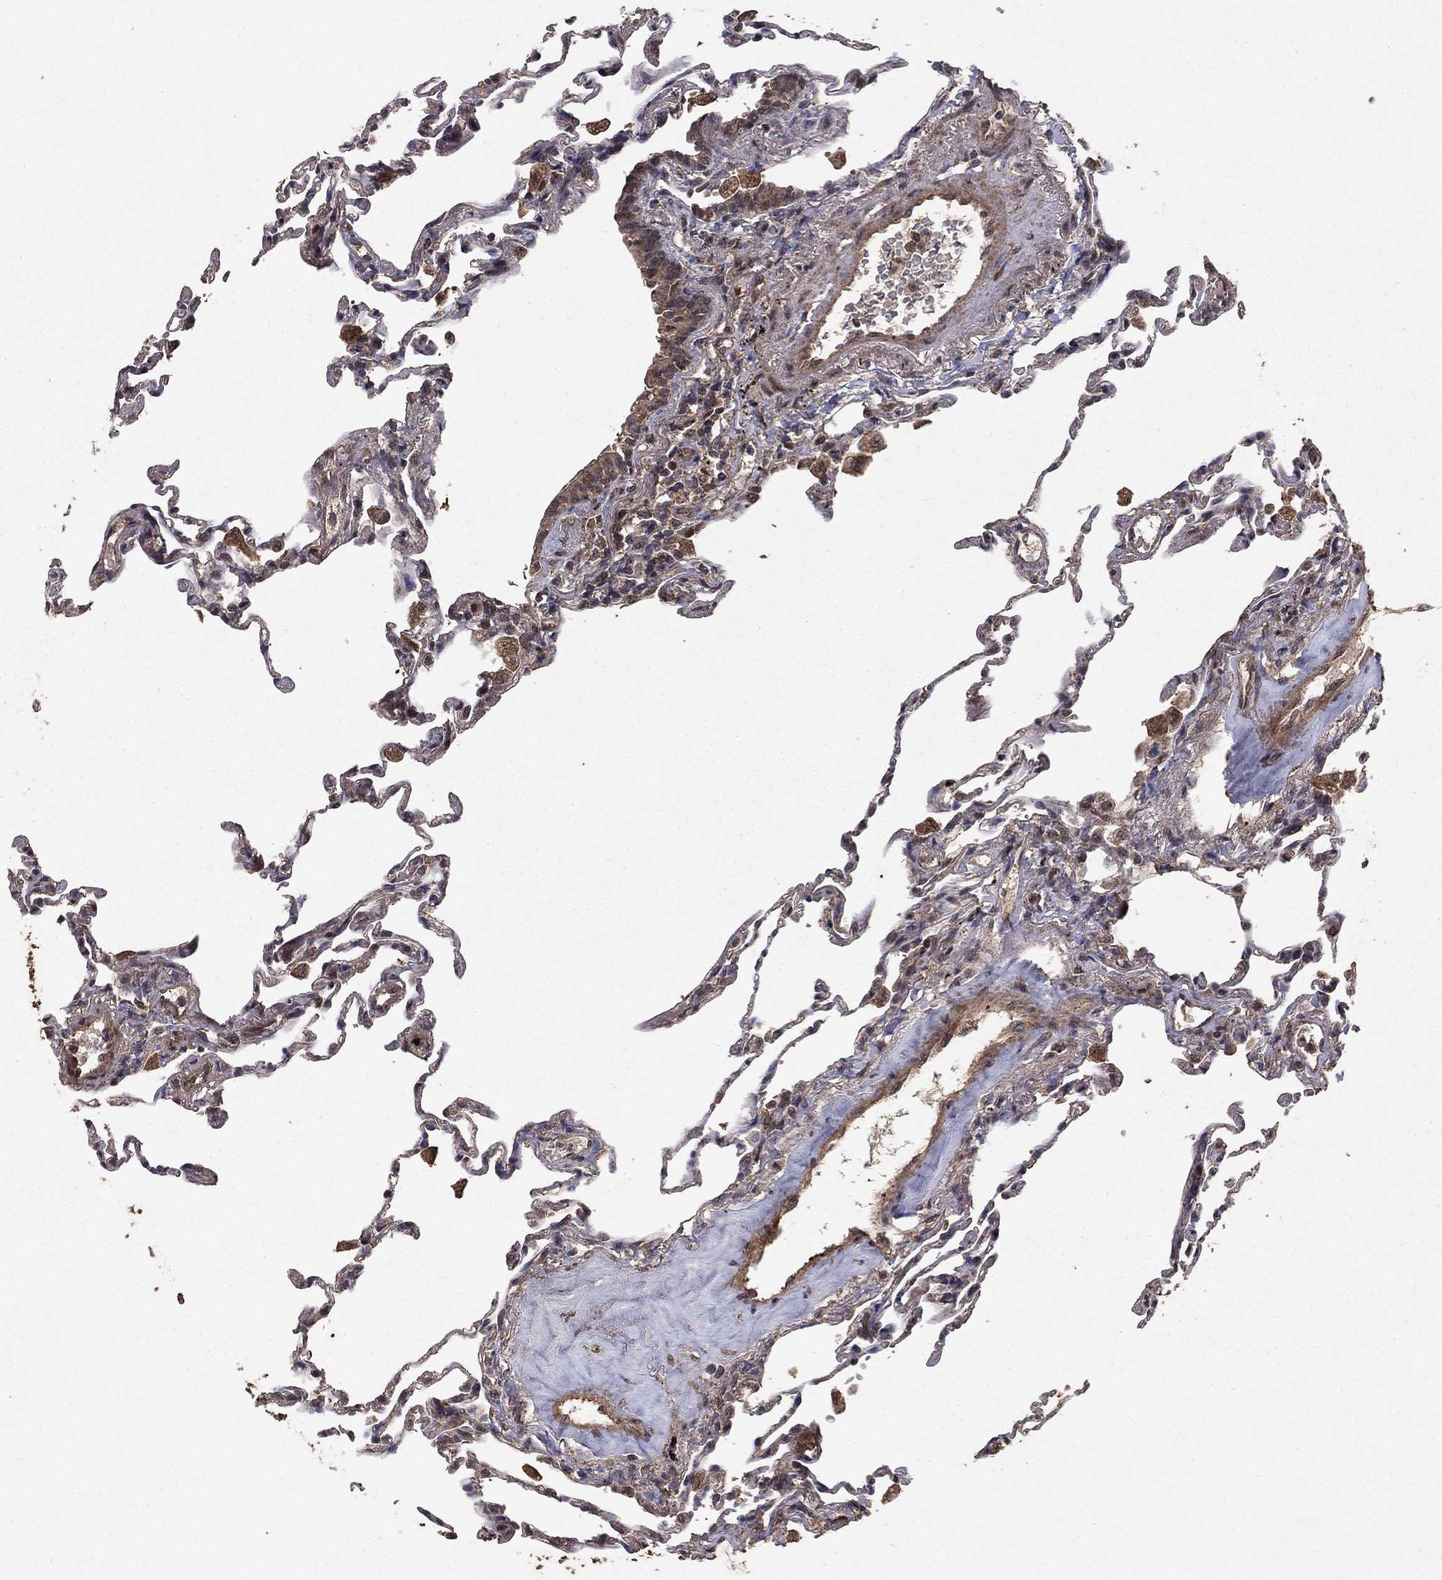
{"staining": {"intensity": "negative", "quantity": "none", "location": "none"}, "tissue": "lung", "cell_type": "Alveolar cells", "image_type": "normal", "snomed": [{"axis": "morphology", "description": "Normal tissue, NOS"}, {"axis": "topography", "description": "Lung"}], "caption": "Immunohistochemistry histopathology image of benign lung stained for a protein (brown), which shows no staining in alveolar cells.", "gene": "PRDM1", "patient": {"sex": "female", "age": 57}}